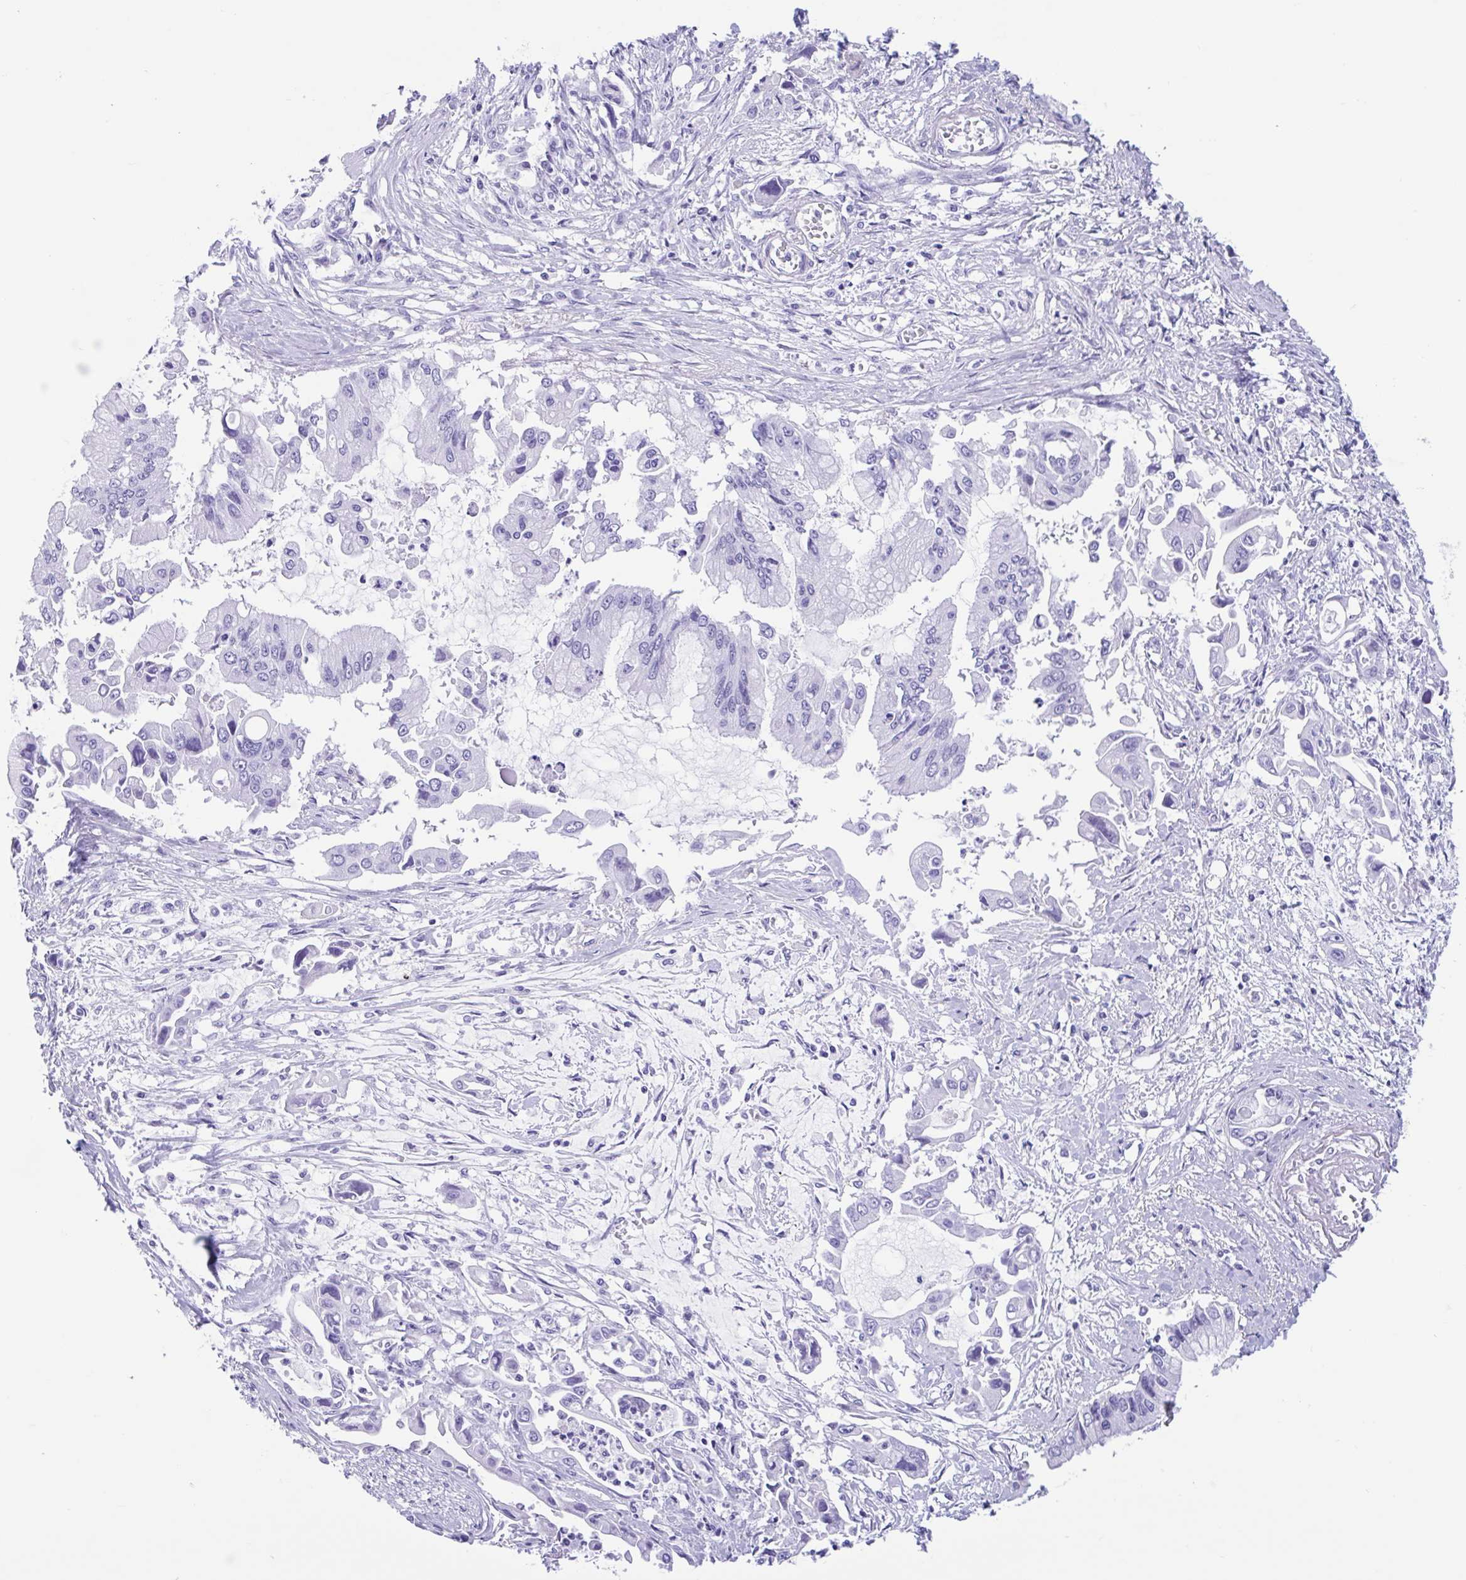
{"staining": {"intensity": "negative", "quantity": "none", "location": "none"}, "tissue": "pancreatic cancer", "cell_type": "Tumor cells", "image_type": "cancer", "snomed": [{"axis": "morphology", "description": "Adenocarcinoma, NOS"}, {"axis": "topography", "description": "Pancreas"}], "caption": "Protein analysis of adenocarcinoma (pancreatic) demonstrates no significant staining in tumor cells.", "gene": "TMEM35A", "patient": {"sex": "male", "age": 84}}